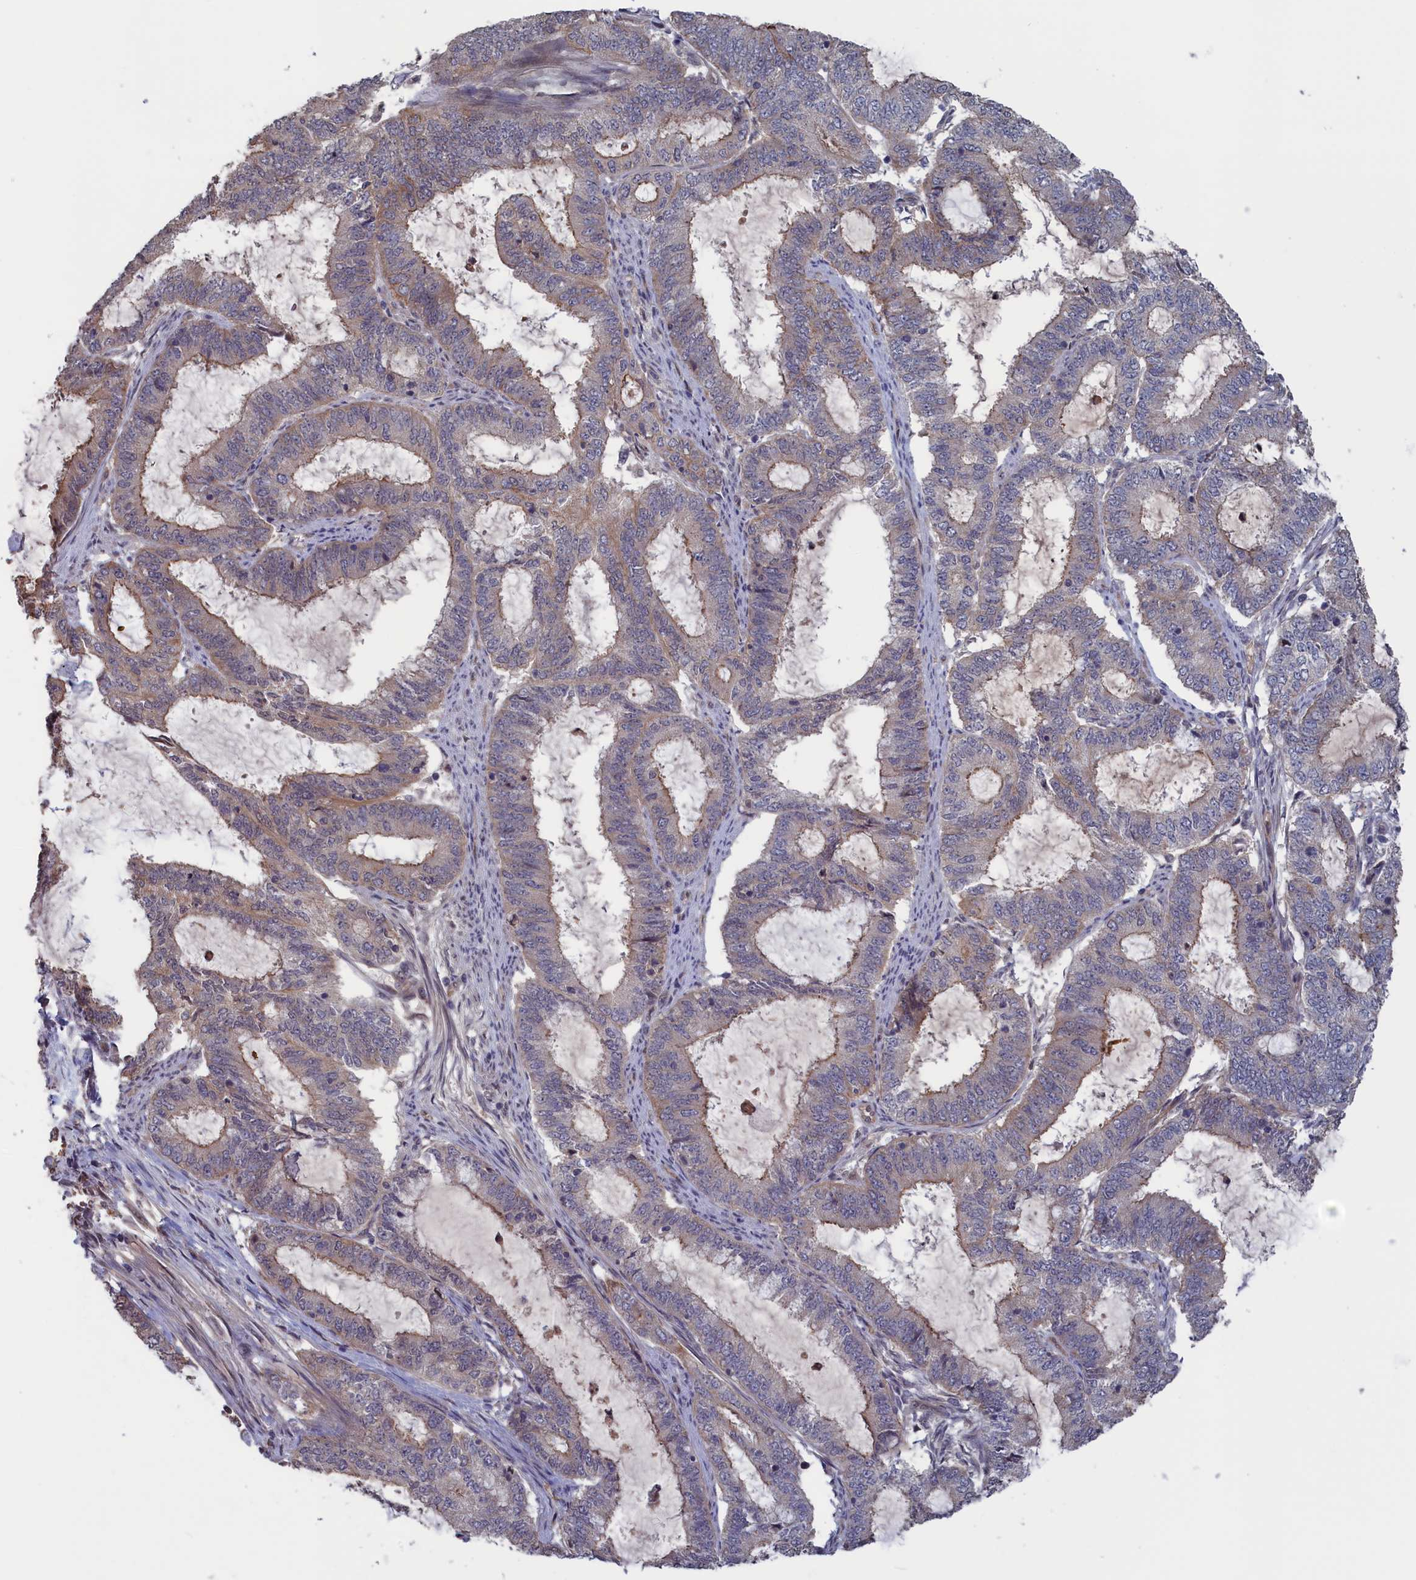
{"staining": {"intensity": "moderate", "quantity": "<25%", "location": "cytoplasmic/membranous,nuclear"}, "tissue": "endometrial cancer", "cell_type": "Tumor cells", "image_type": "cancer", "snomed": [{"axis": "morphology", "description": "Adenocarcinoma, NOS"}, {"axis": "topography", "description": "Endometrium"}], "caption": "This photomicrograph shows immunohistochemistry (IHC) staining of human endometrial cancer (adenocarcinoma), with low moderate cytoplasmic/membranous and nuclear staining in approximately <25% of tumor cells.", "gene": "PLP2", "patient": {"sex": "female", "age": 51}}